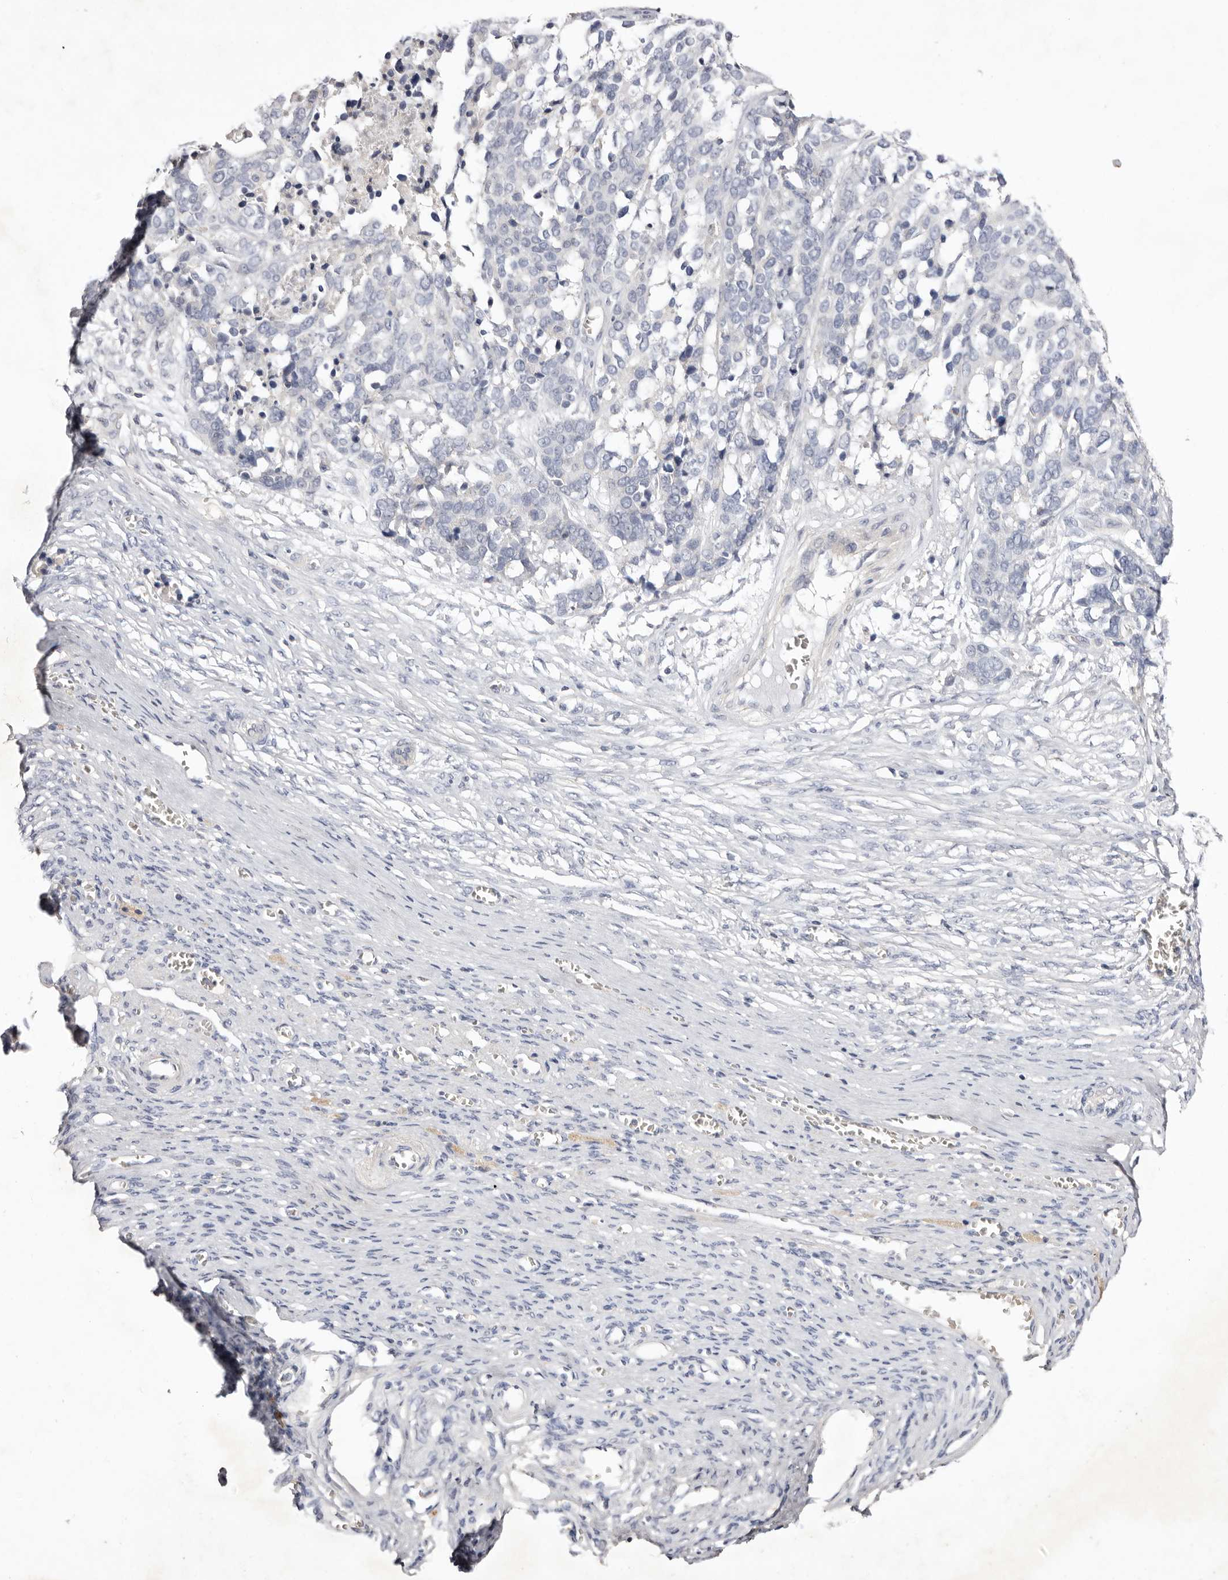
{"staining": {"intensity": "negative", "quantity": "none", "location": "none"}, "tissue": "ovarian cancer", "cell_type": "Tumor cells", "image_type": "cancer", "snomed": [{"axis": "morphology", "description": "Cystadenocarcinoma, serous, NOS"}, {"axis": "topography", "description": "Ovary"}], "caption": "This is an immunohistochemistry photomicrograph of serous cystadenocarcinoma (ovarian). There is no positivity in tumor cells.", "gene": "S1PR5", "patient": {"sex": "female", "age": 44}}